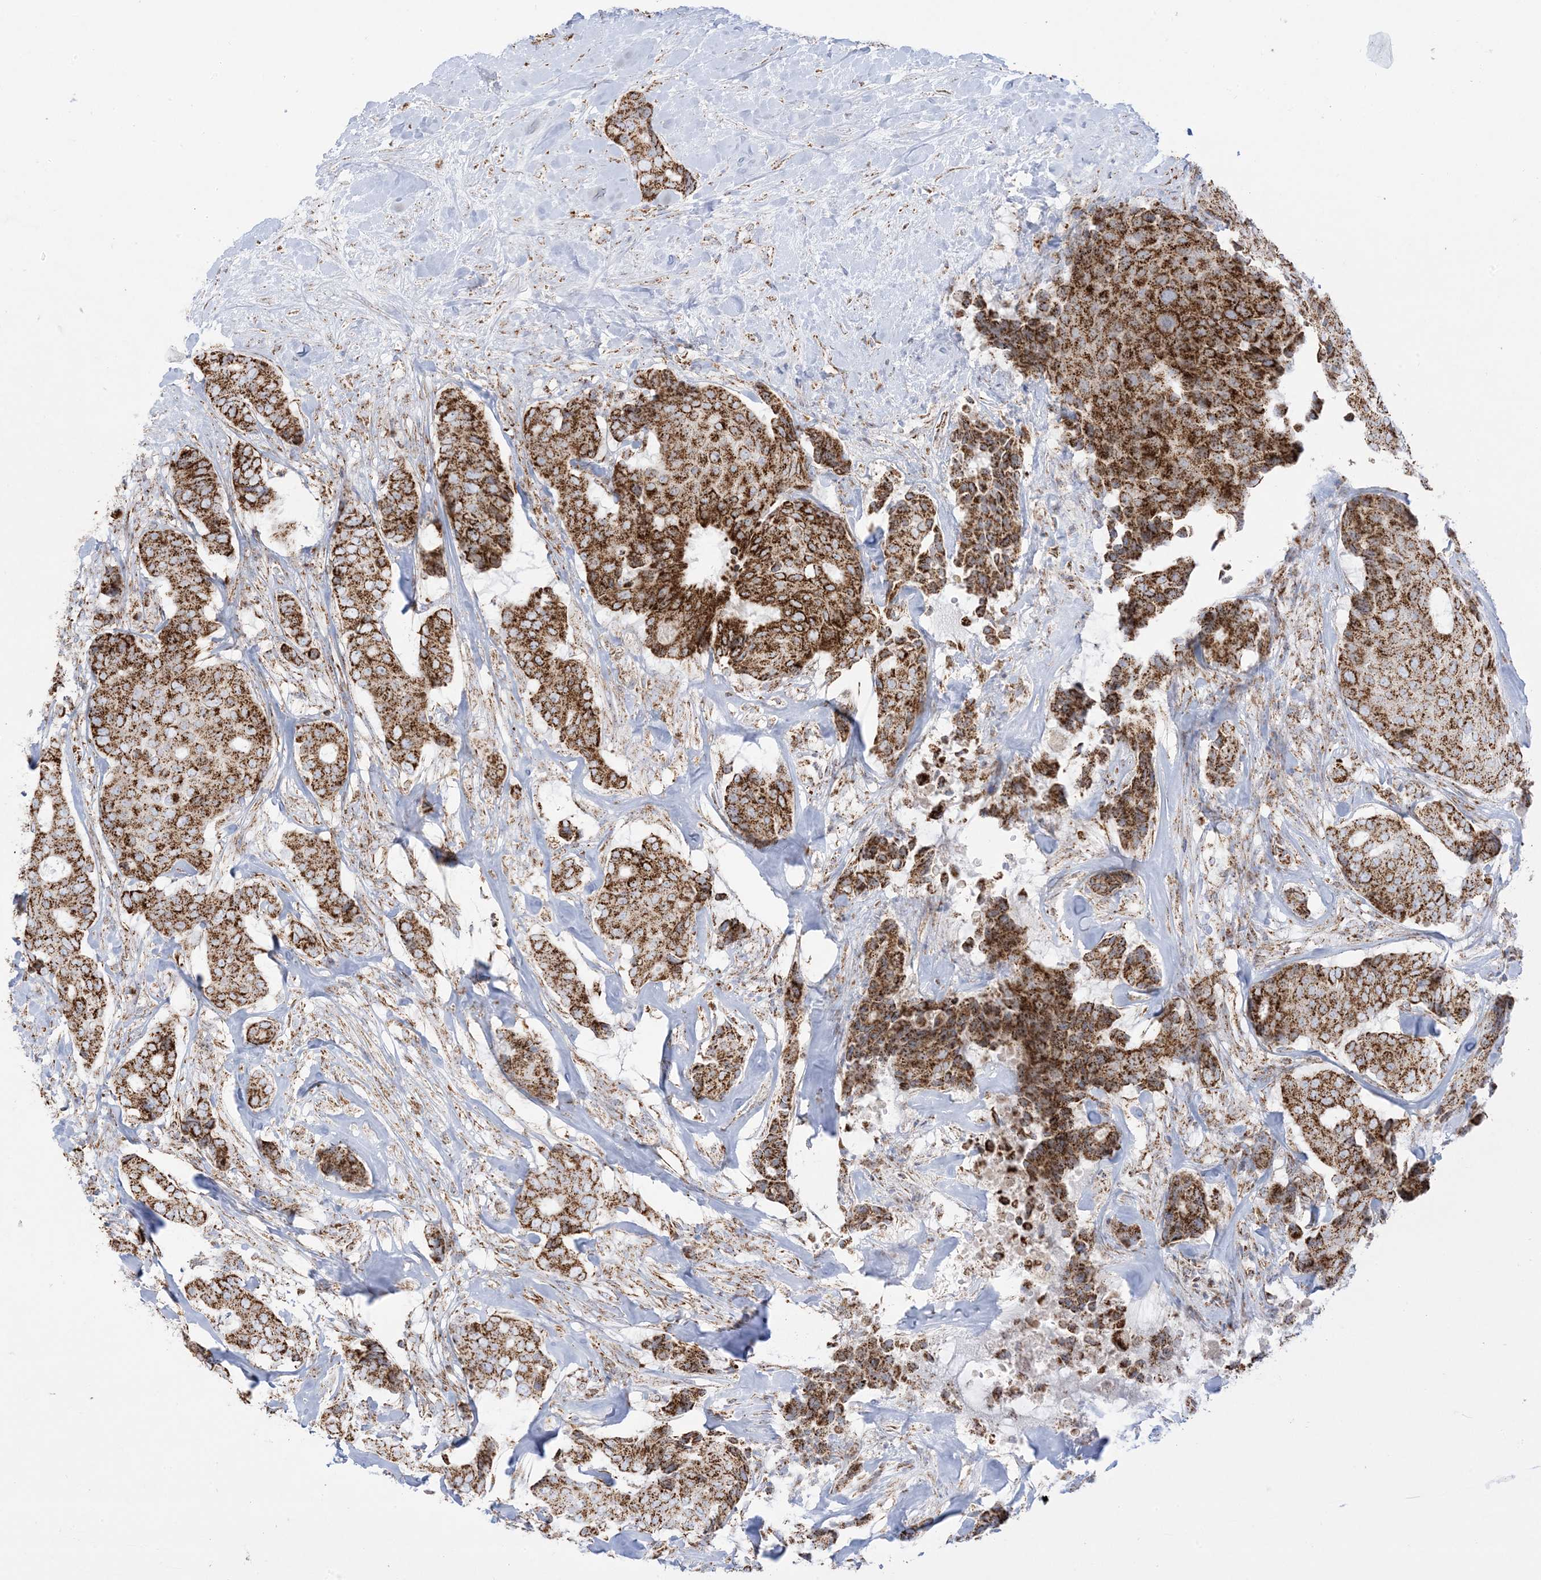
{"staining": {"intensity": "strong", "quantity": ">75%", "location": "cytoplasmic/membranous"}, "tissue": "breast cancer", "cell_type": "Tumor cells", "image_type": "cancer", "snomed": [{"axis": "morphology", "description": "Duct carcinoma"}, {"axis": "topography", "description": "Breast"}], "caption": "Invasive ductal carcinoma (breast) stained with immunohistochemistry (IHC) reveals strong cytoplasmic/membranous expression in about >75% of tumor cells.", "gene": "MRPS36", "patient": {"sex": "female", "age": 75}}